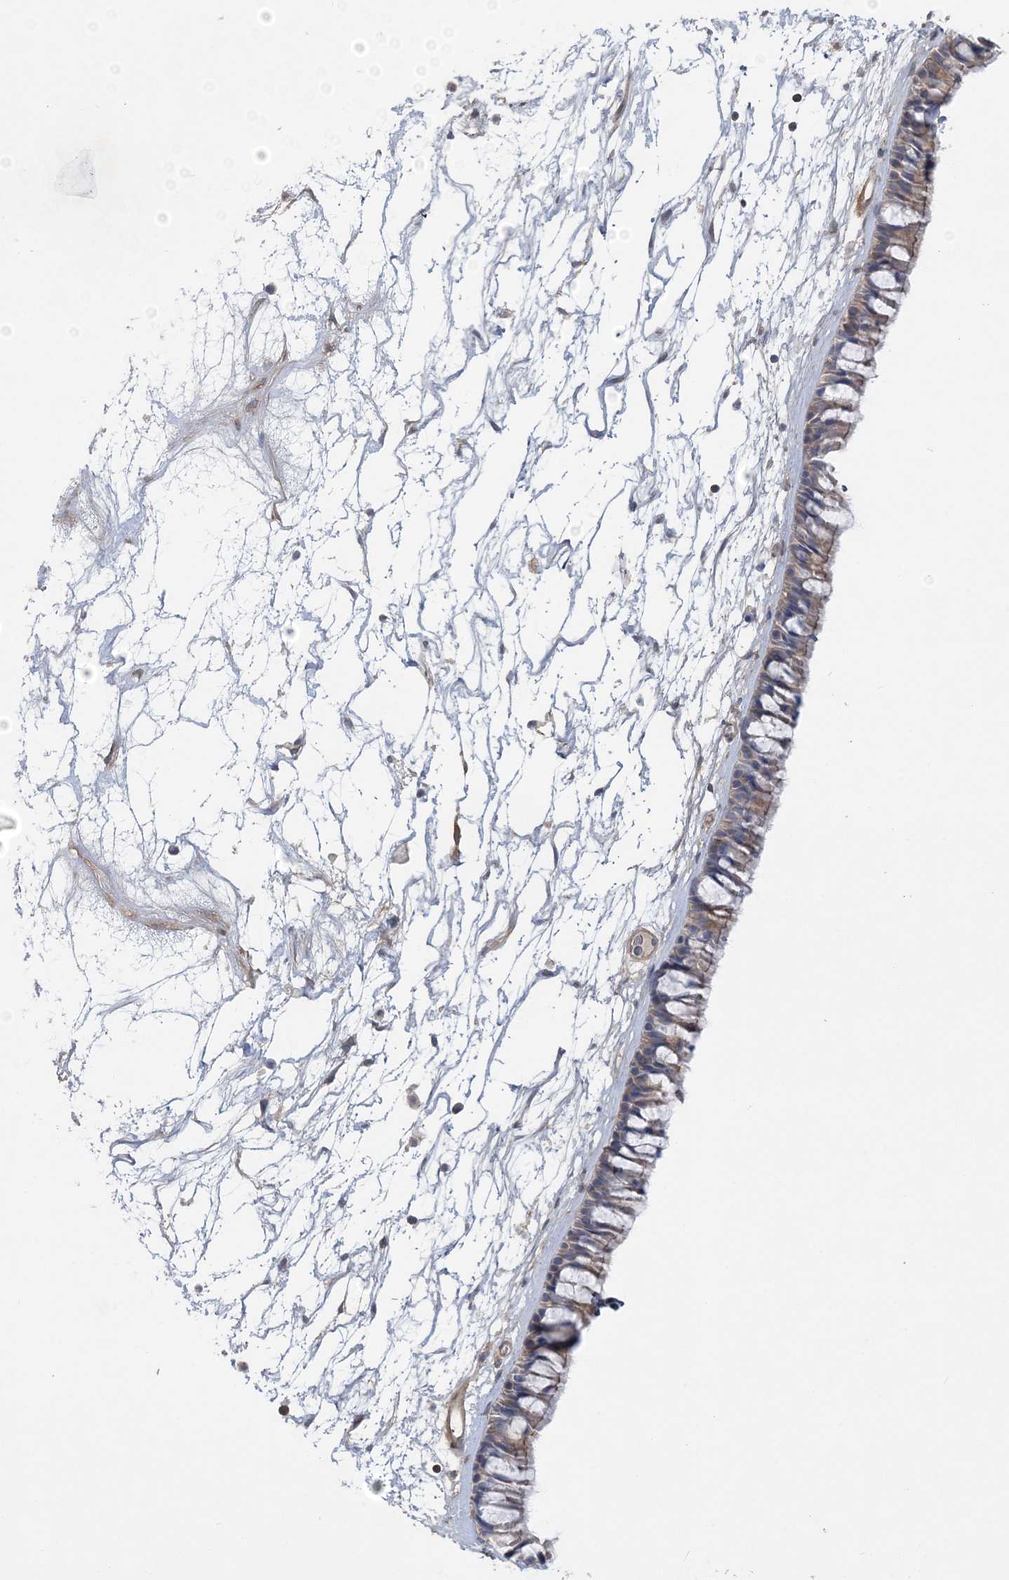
{"staining": {"intensity": "weak", "quantity": ">75%", "location": "cytoplasmic/membranous"}, "tissue": "nasopharynx", "cell_type": "Respiratory epithelial cells", "image_type": "normal", "snomed": [{"axis": "morphology", "description": "Normal tissue, NOS"}, {"axis": "topography", "description": "Nasopharynx"}], "caption": "Immunohistochemistry image of unremarkable nasopharynx: human nasopharynx stained using immunohistochemistry displays low levels of weak protein expression localized specifically in the cytoplasmic/membranous of respiratory epithelial cells, appearing as a cytoplasmic/membranous brown color.", "gene": "MAP4K5", "patient": {"sex": "male", "age": 64}}